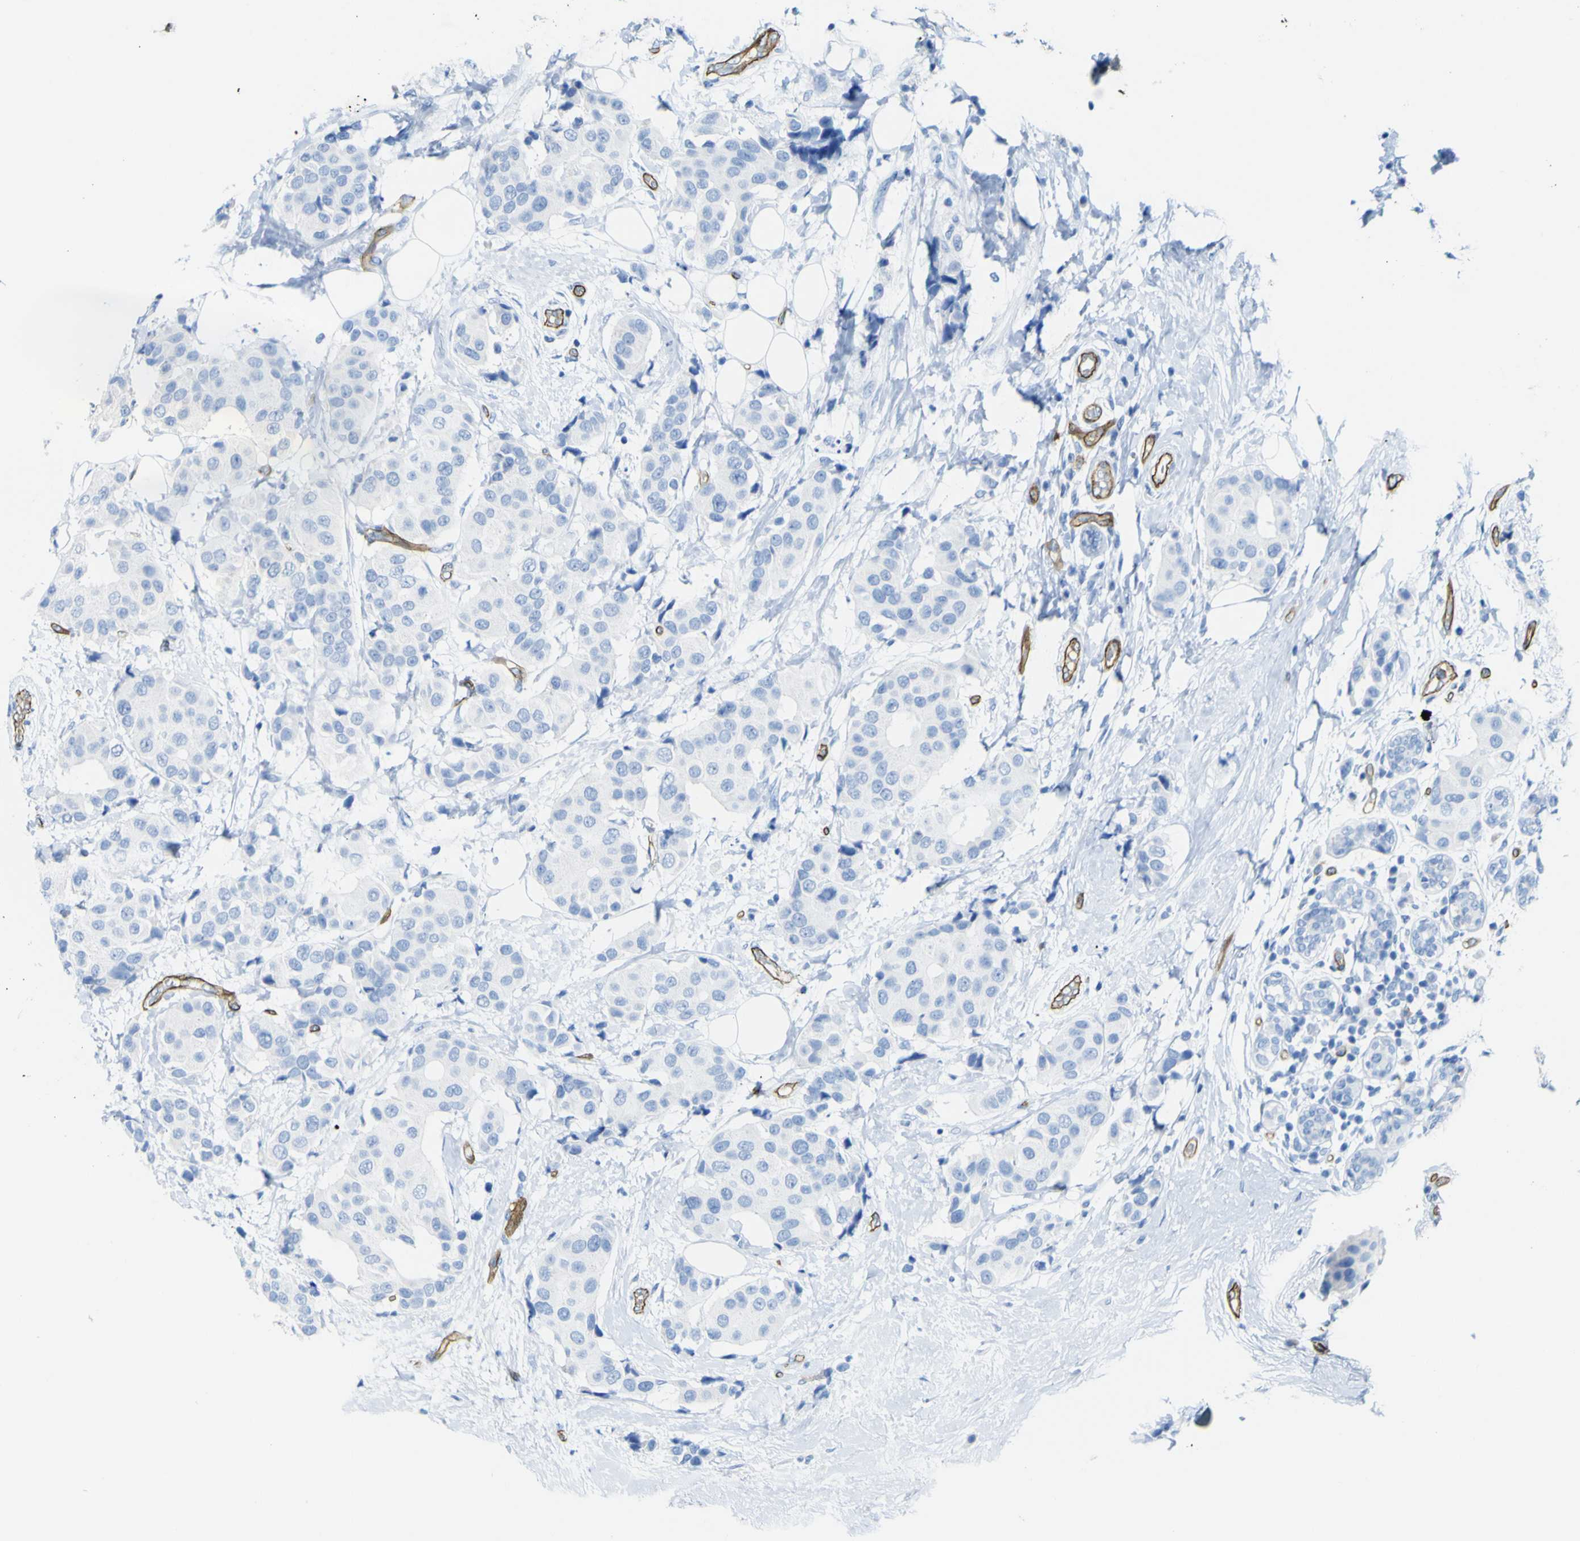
{"staining": {"intensity": "negative", "quantity": "none", "location": "none"}, "tissue": "breast cancer", "cell_type": "Tumor cells", "image_type": "cancer", "snomed": [{"axis": "morphology", "description": "Normal tissue, NOS"}, {"axis": "morphology", "description": "Duct carcinoma"}, {"axis": "topography", "description": "Breast"}], "caption": "Immunohistochemical staining of breast cancer exhibits no significant expression in tumor cells. (DAB (3,3'-diaminobenzidine) immunohistochemistry (IHC) visualized using brightfield microscopy, high magnification).", "gene": "CD93", "patient": {"sex": "female", "age": 39}}